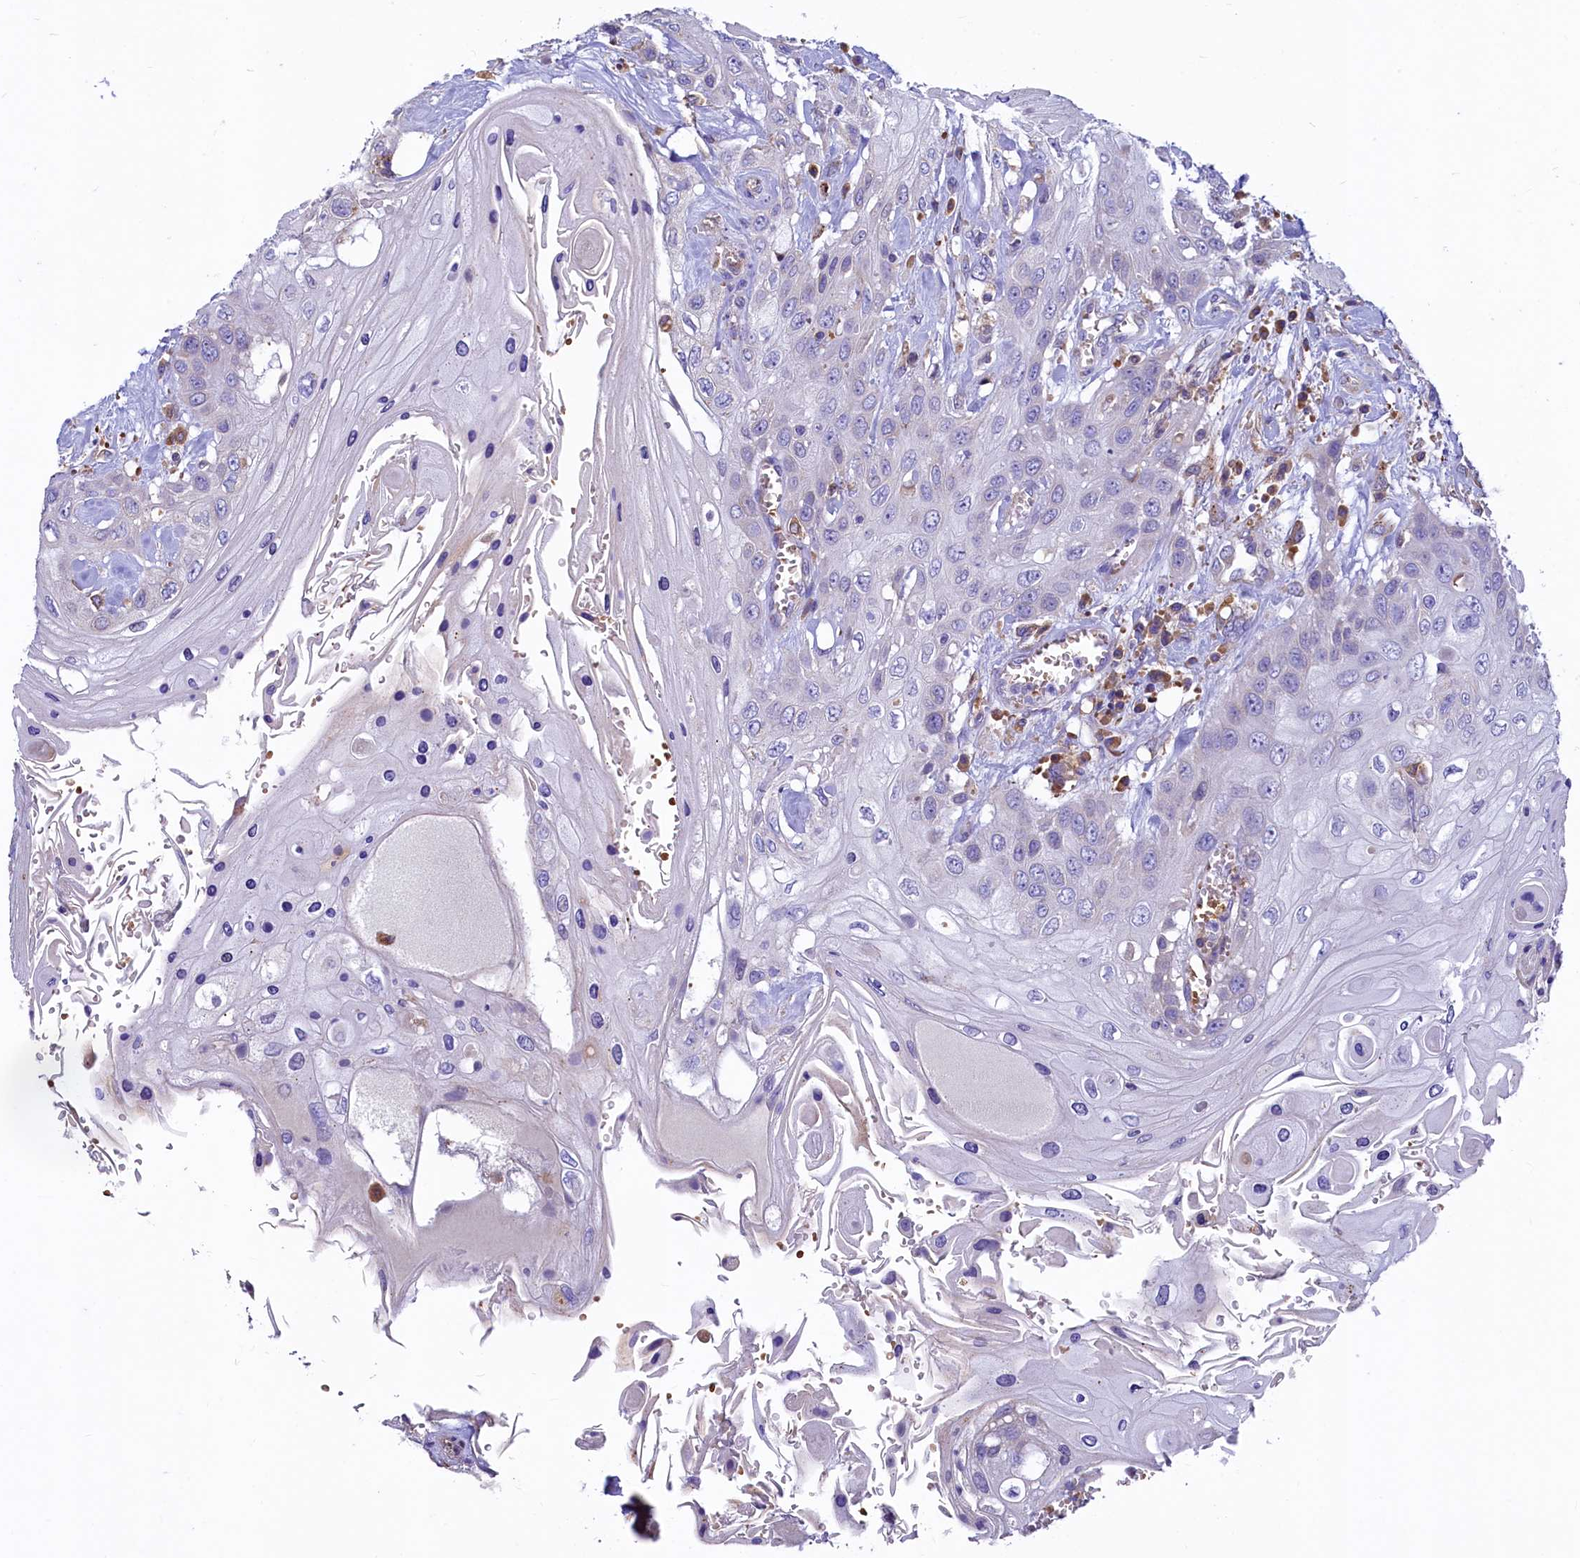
{"staining": {"intensity": "negative", "quantity": "none", "location": "none"}, "tissue": "head and neck cancer", "cell_type": "Tumor cells", "image_type": "cancer", "snomed": [{"axis": "morphology", "description": "Squamous cell carcinoma, NOS"}, {"axis": "topography", "description": "Head-Neck"}], "caption": "A micrograph of human head and neck cancer (squamous cell carcinoma) is negative for staining in tumor cells.", "gene": "HPS6", "patient": {"sex": "female", "age": 43}}